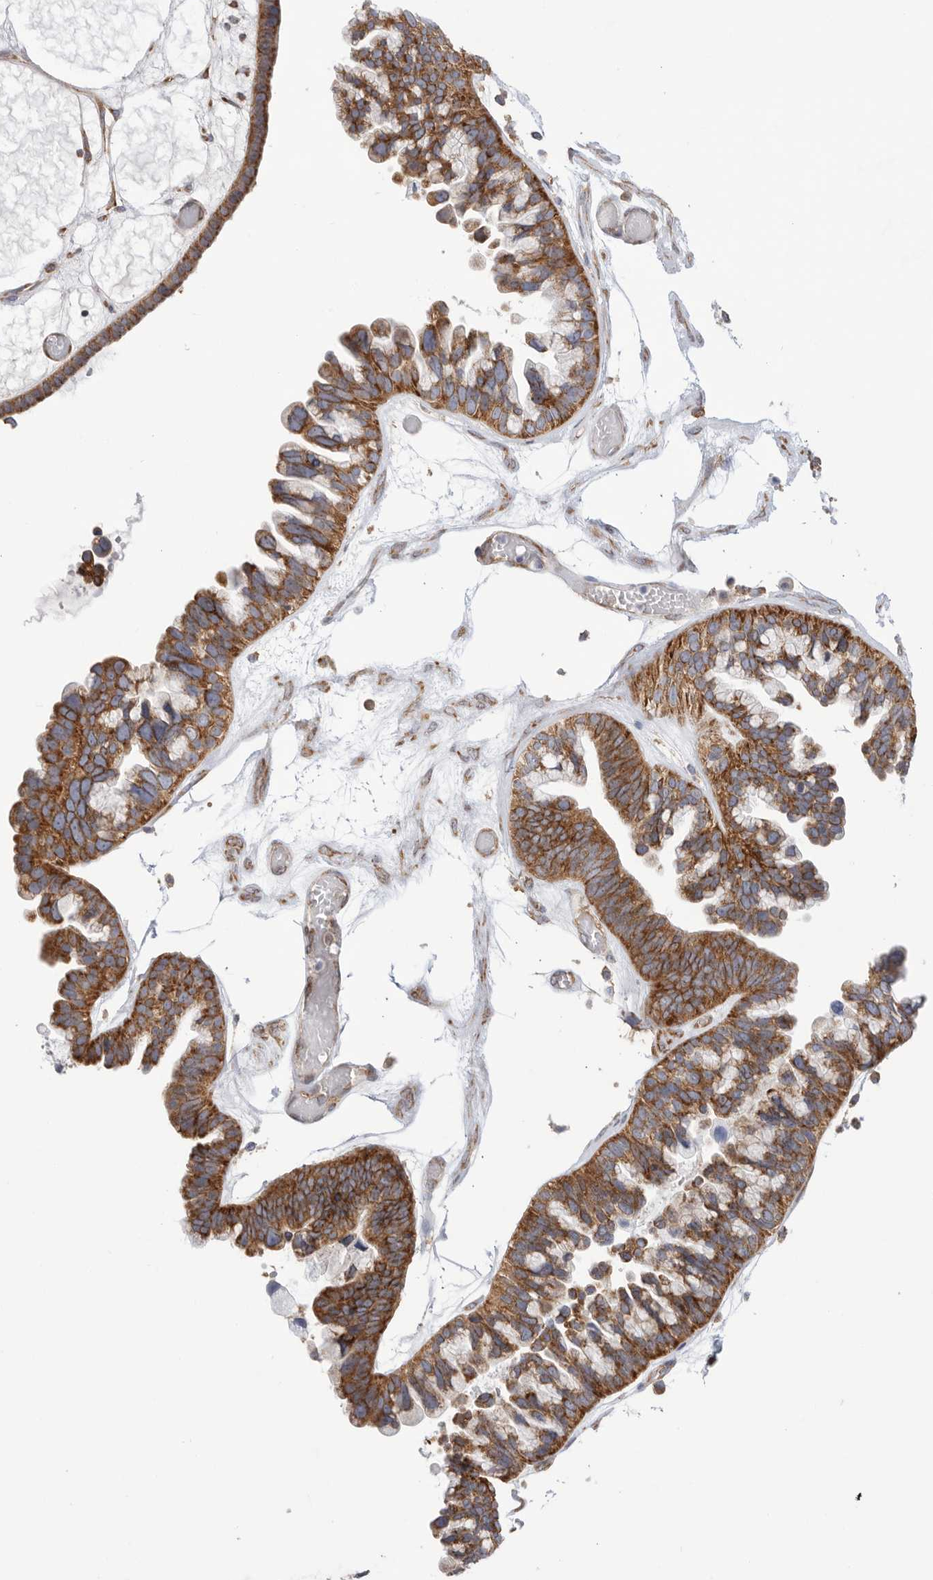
{"staining": {"intensity": "strong", "quantity": ">75%", "location": "cytoplasmic/membranous"}, "tissue": "ovarian cancer", "cell_type": "Tumor cells", "image_type": "cancer", "snomed": [{"axis": "morphology", "description": "Cystadenocarcinoma, serous, NOS"}, {"axis": "topography", "description": "Ovary"}], "caption": "Ovarian cancer stained with DAB immunohistochemistry (IHC) exhibits high levels of strong cytoplasmic/membranous expression in approximately >75% of tumor cells. (DAB = brown stain, brightfield microscopy at high magnification).", "gene": "SERBP1", "patient": {"sex": "female", "age": 56}}